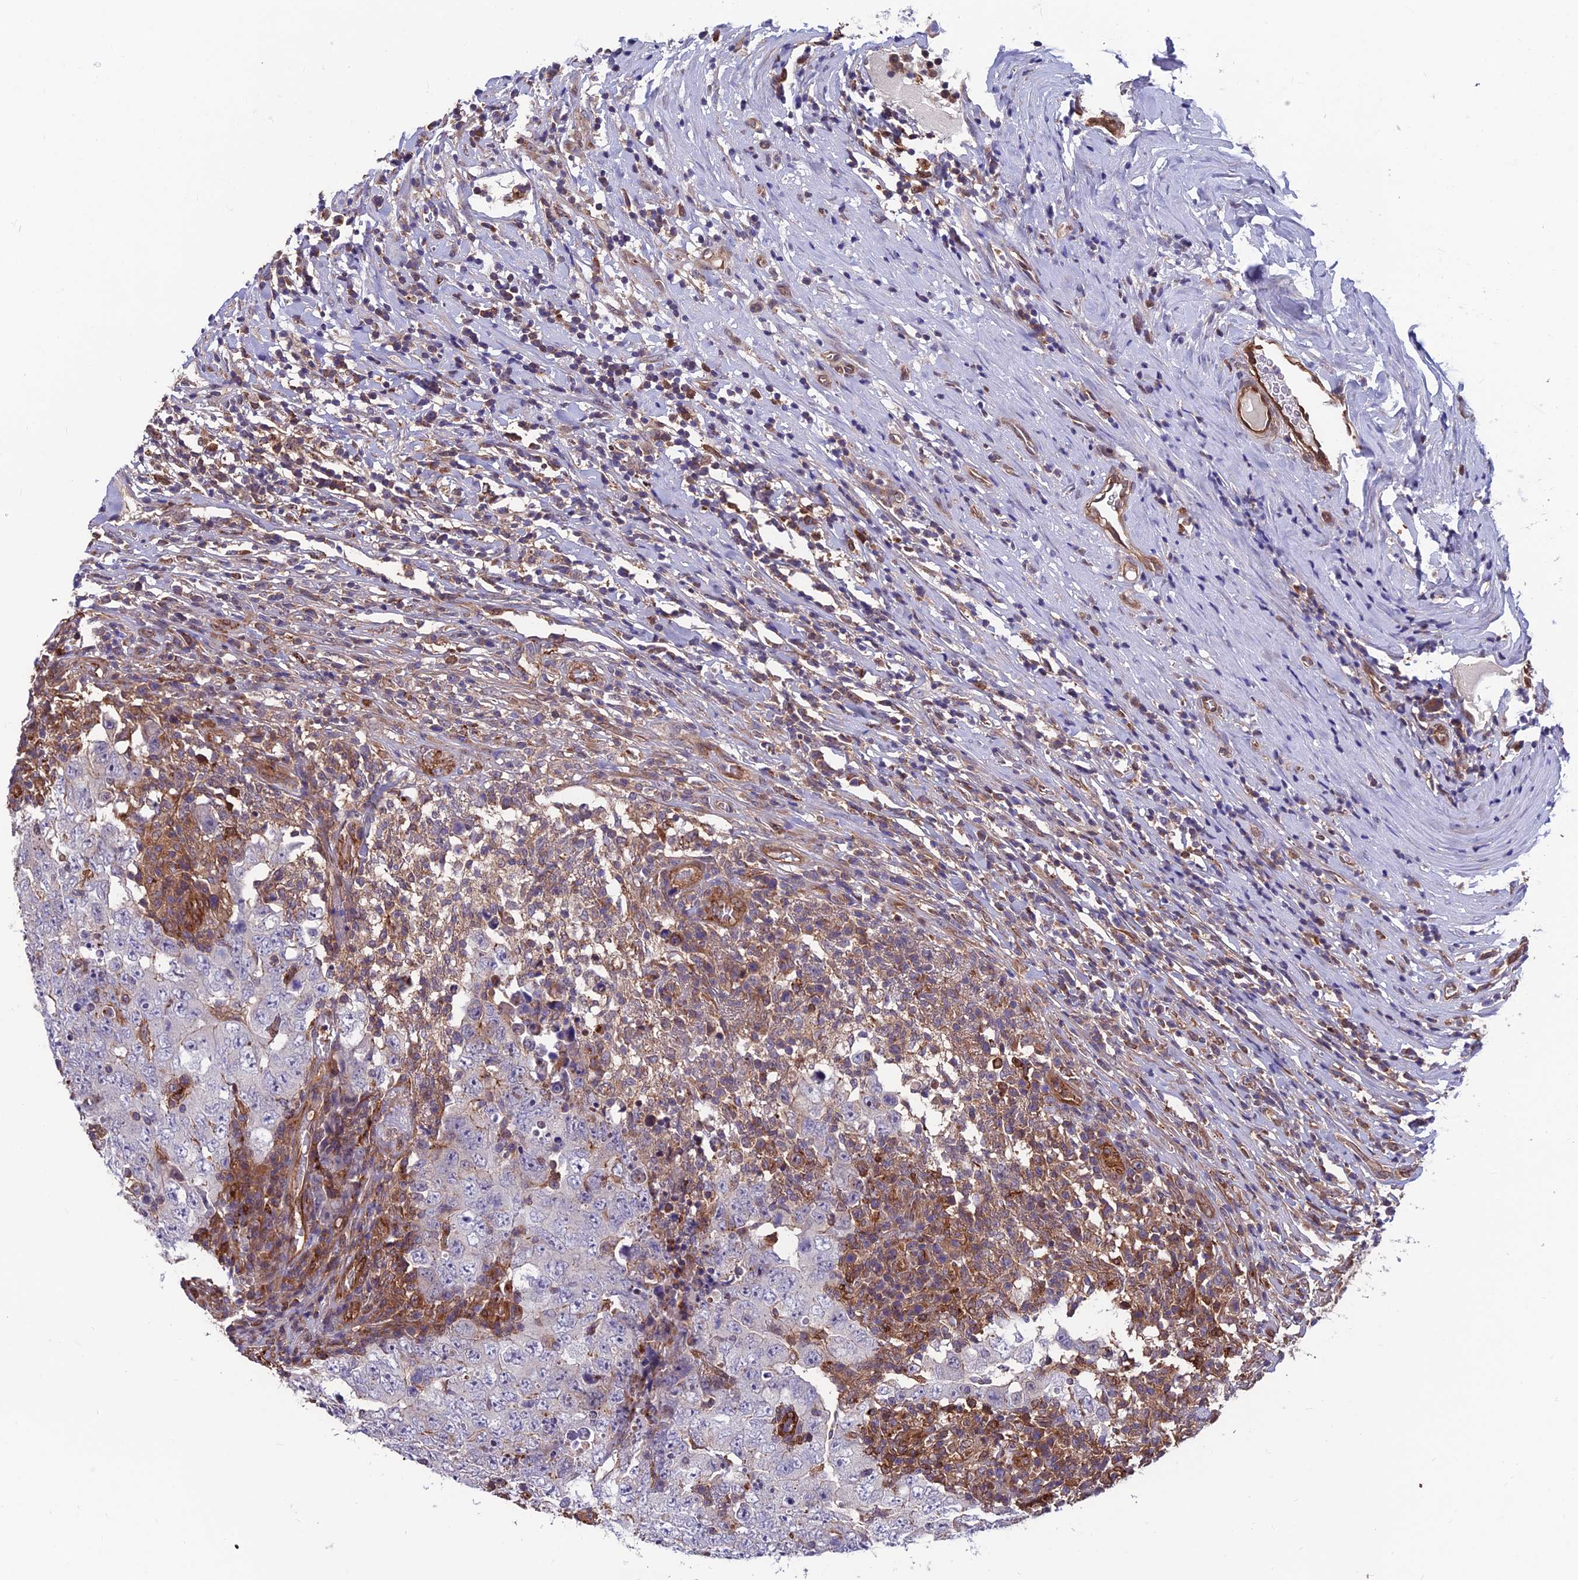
{"staining": {"intensity": "negative", "quantity": "none", "location": "none"}, "tissue": "testis cancer", "cell_type": "Tumor cells", "image_type": "cancer", "snomed": [{"axis": "morphology", "description": "Carcinoma, Embryonal, NOS"}, {"axis": "topography", "description": "Testis"}], "caption": "DAB (3,3'-diaminobenzidine) immunohistochemical staining of testis embryonal carcinoma demonstrates no significant staining in tumor cells.", "gene": "RTN4RL1", "patient": {"sex": "male", "age": 26}}